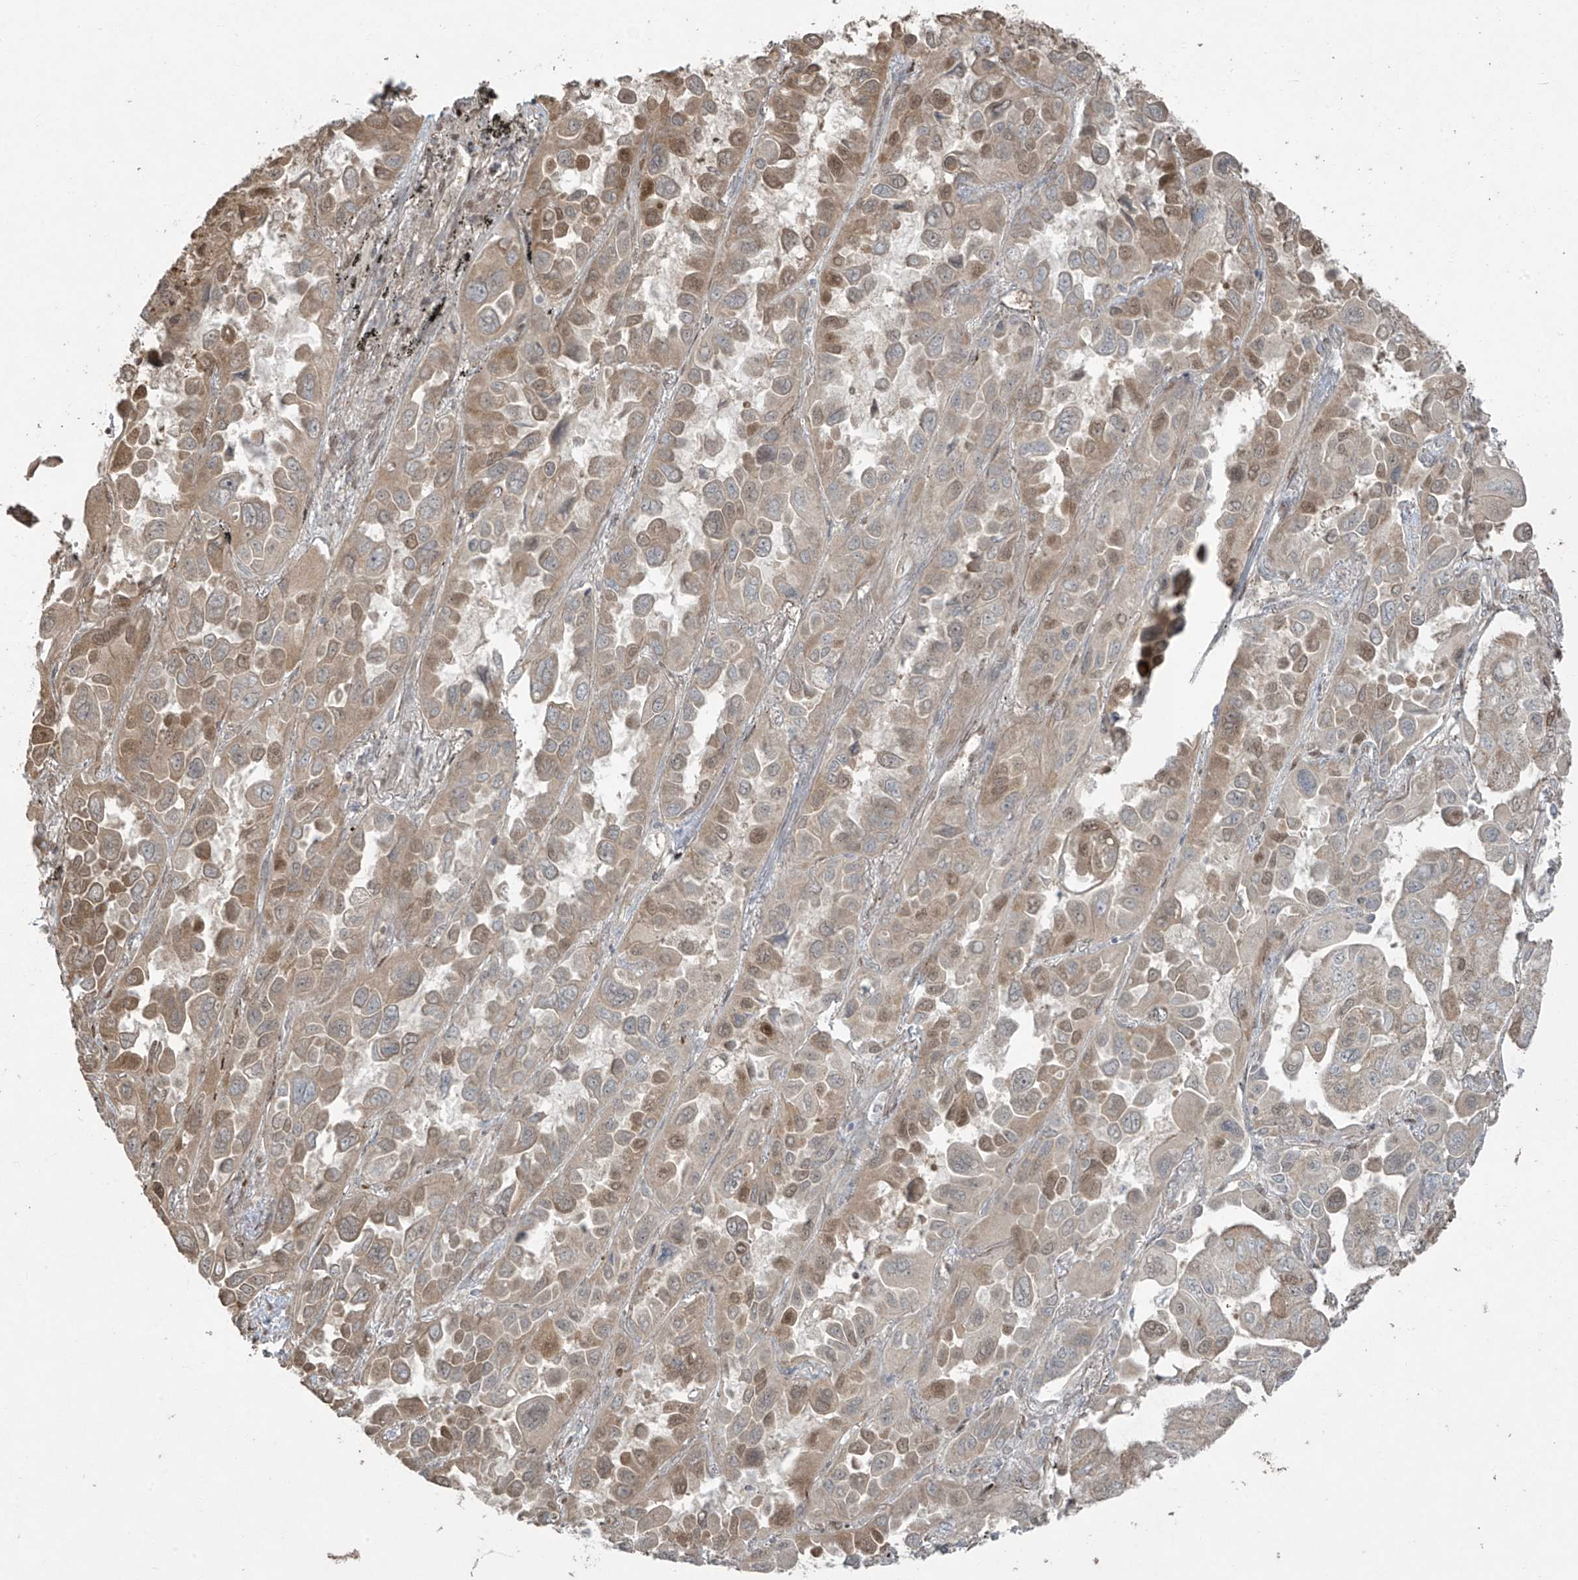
{"staining": {"intensity": "moderate", "quantity": "<25%", "location": "cytoplasmic/membranous,nuclear"}, "tissue": "lung cancer", "cell_type": "Tumor cells", "image_type": "cancer", "snomed": [{"axis": "morphology", "description": "Adenocarcinoma, NOS"}, {"axis": "topography", "description": "Lung"}], "caption": "Brown immunohistochemical staining in human lung adenocarcinoma exhibits moderate cytoplasmic/membranous and nuclear positivity in about <25% of tumor cells.", "gene": "TTC22", "patient": {"sex": "male", "age": 64}}